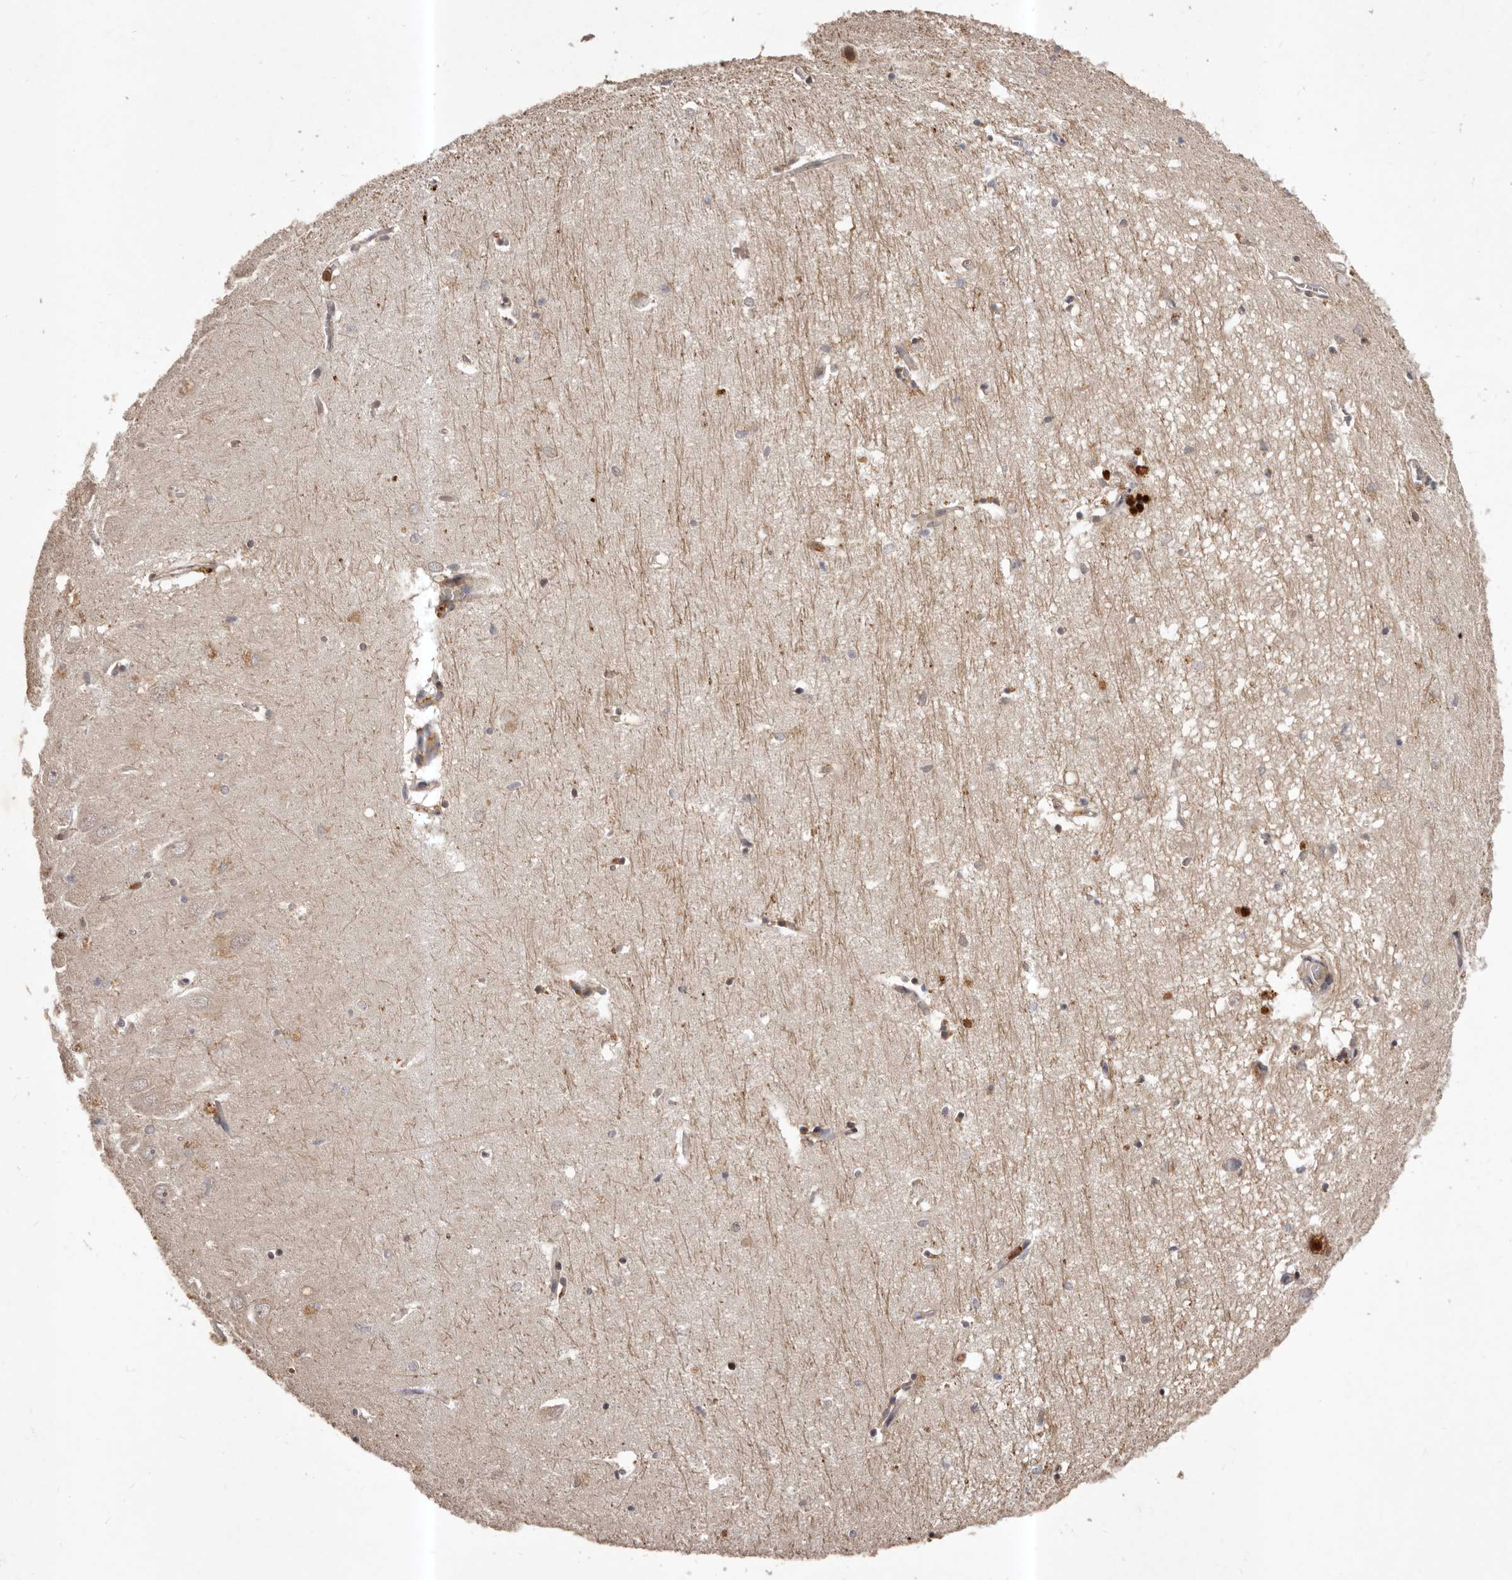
{"staining": {"intensity": "negative", "quantity": "none", "location": "none"}, "tissue": "hippocampus", "cell_type": "Glial cells", "image_type": "normal", "snomed": [{"axis": "morphology", "description": "Normal tissue, NOS"}, {"axis": "topography", "description": "Hippocampus"}], "caption": "This is an IHC micrograph of benign hippocampus. There is no expression in glial cells.", "gene": "GLIPR2", "patient": {"sex": "female", "age": 64}}